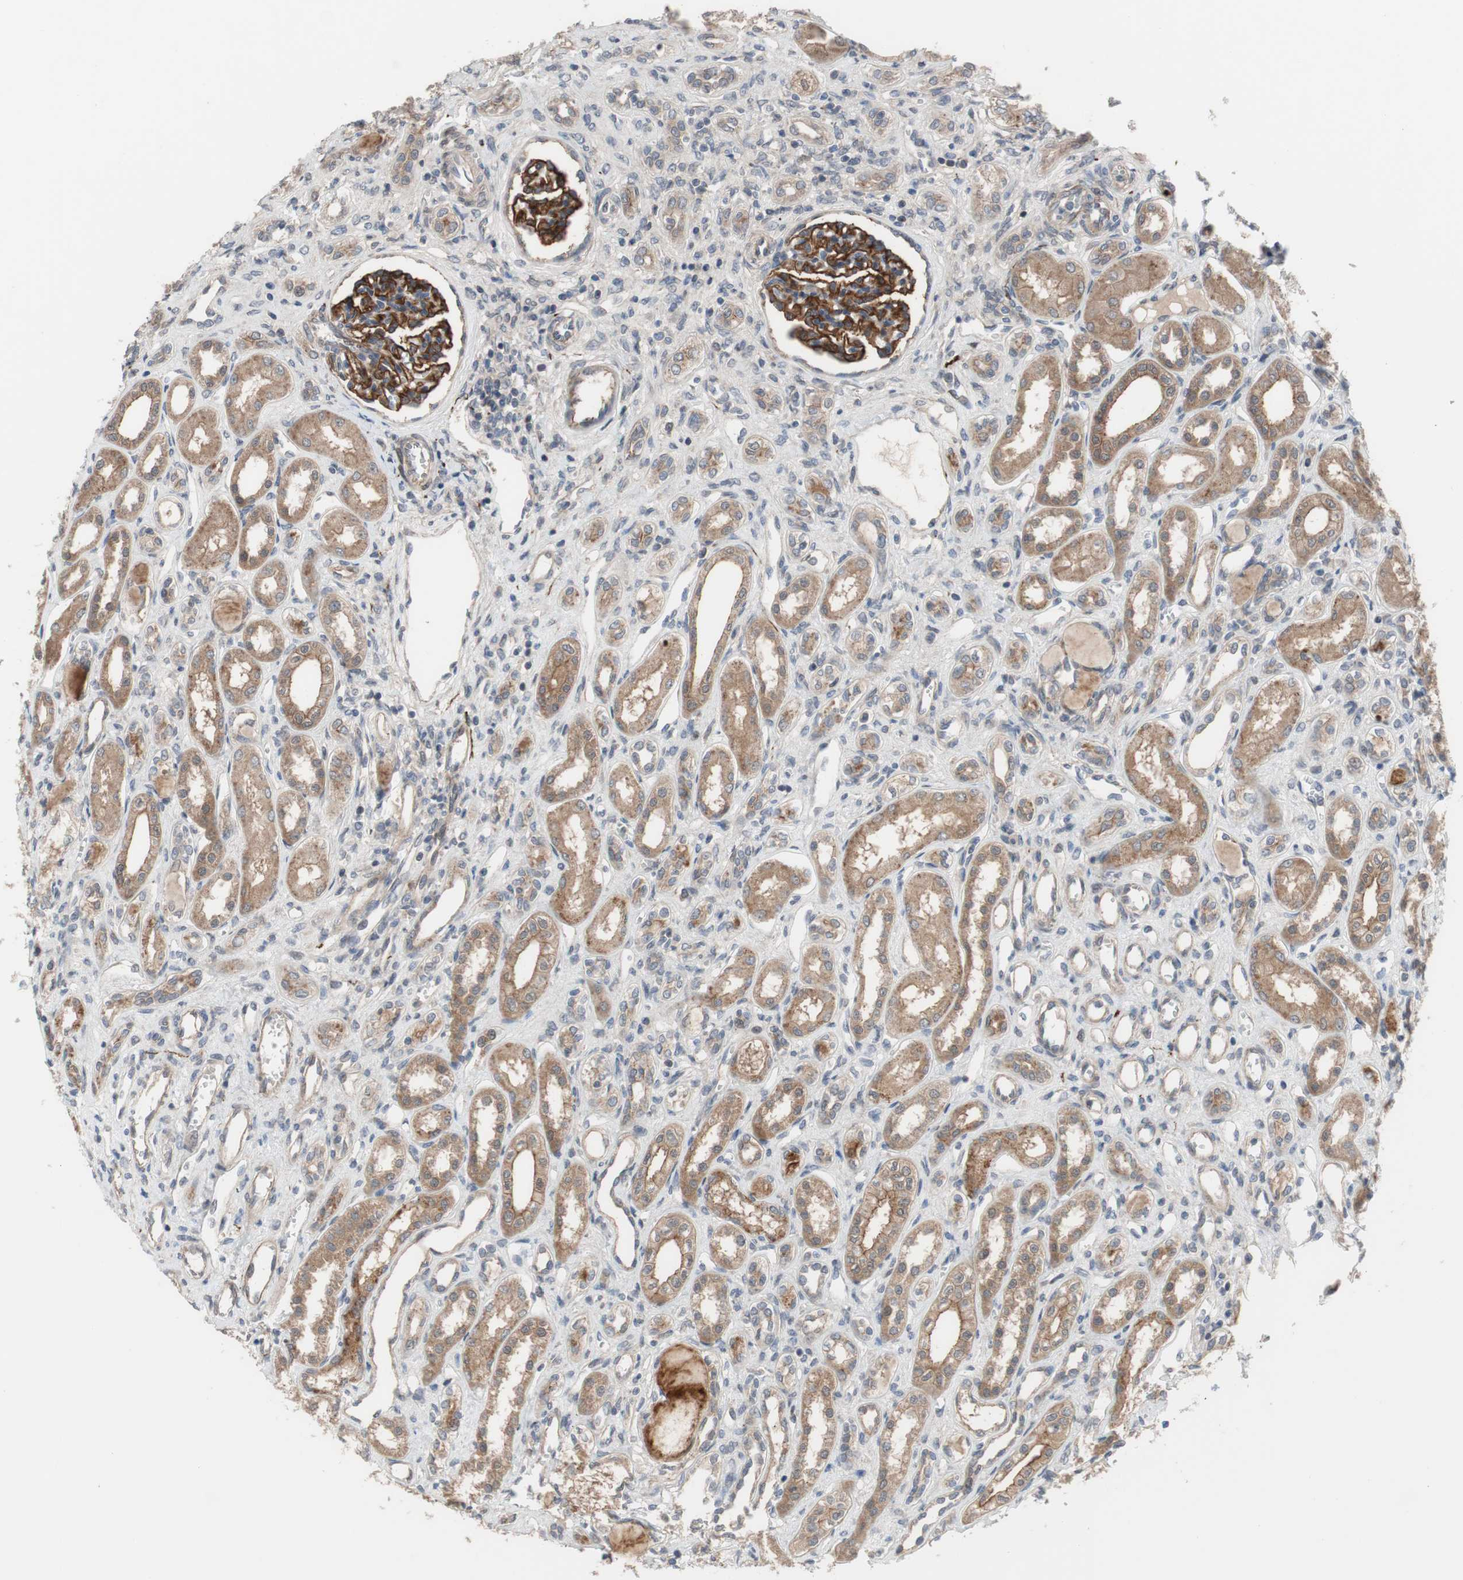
{"staining": {"intensity": "strong", "quantity": ">75%", "location": "cytoplasmic/membranous"}, "tissue": "kidney", "cell_type": "Cells in glomeruli", "image_type": "normal", "snomed": [{"axis": "morphology", "description": "Normal tissue, NOS"}, {"axis": "topography", "description": "Kidney"}], "caption": "IHC (DAB) staining of unremarkable human kidney shows strong cytoplasmic/membranous protein staining in approximately >75% of cells in glomeruli. (brown staining indicates protein expression, while blue staining denotes nuclei).", "gene": "OAZ1", "patient": {"sex": "male", "age": 7}}